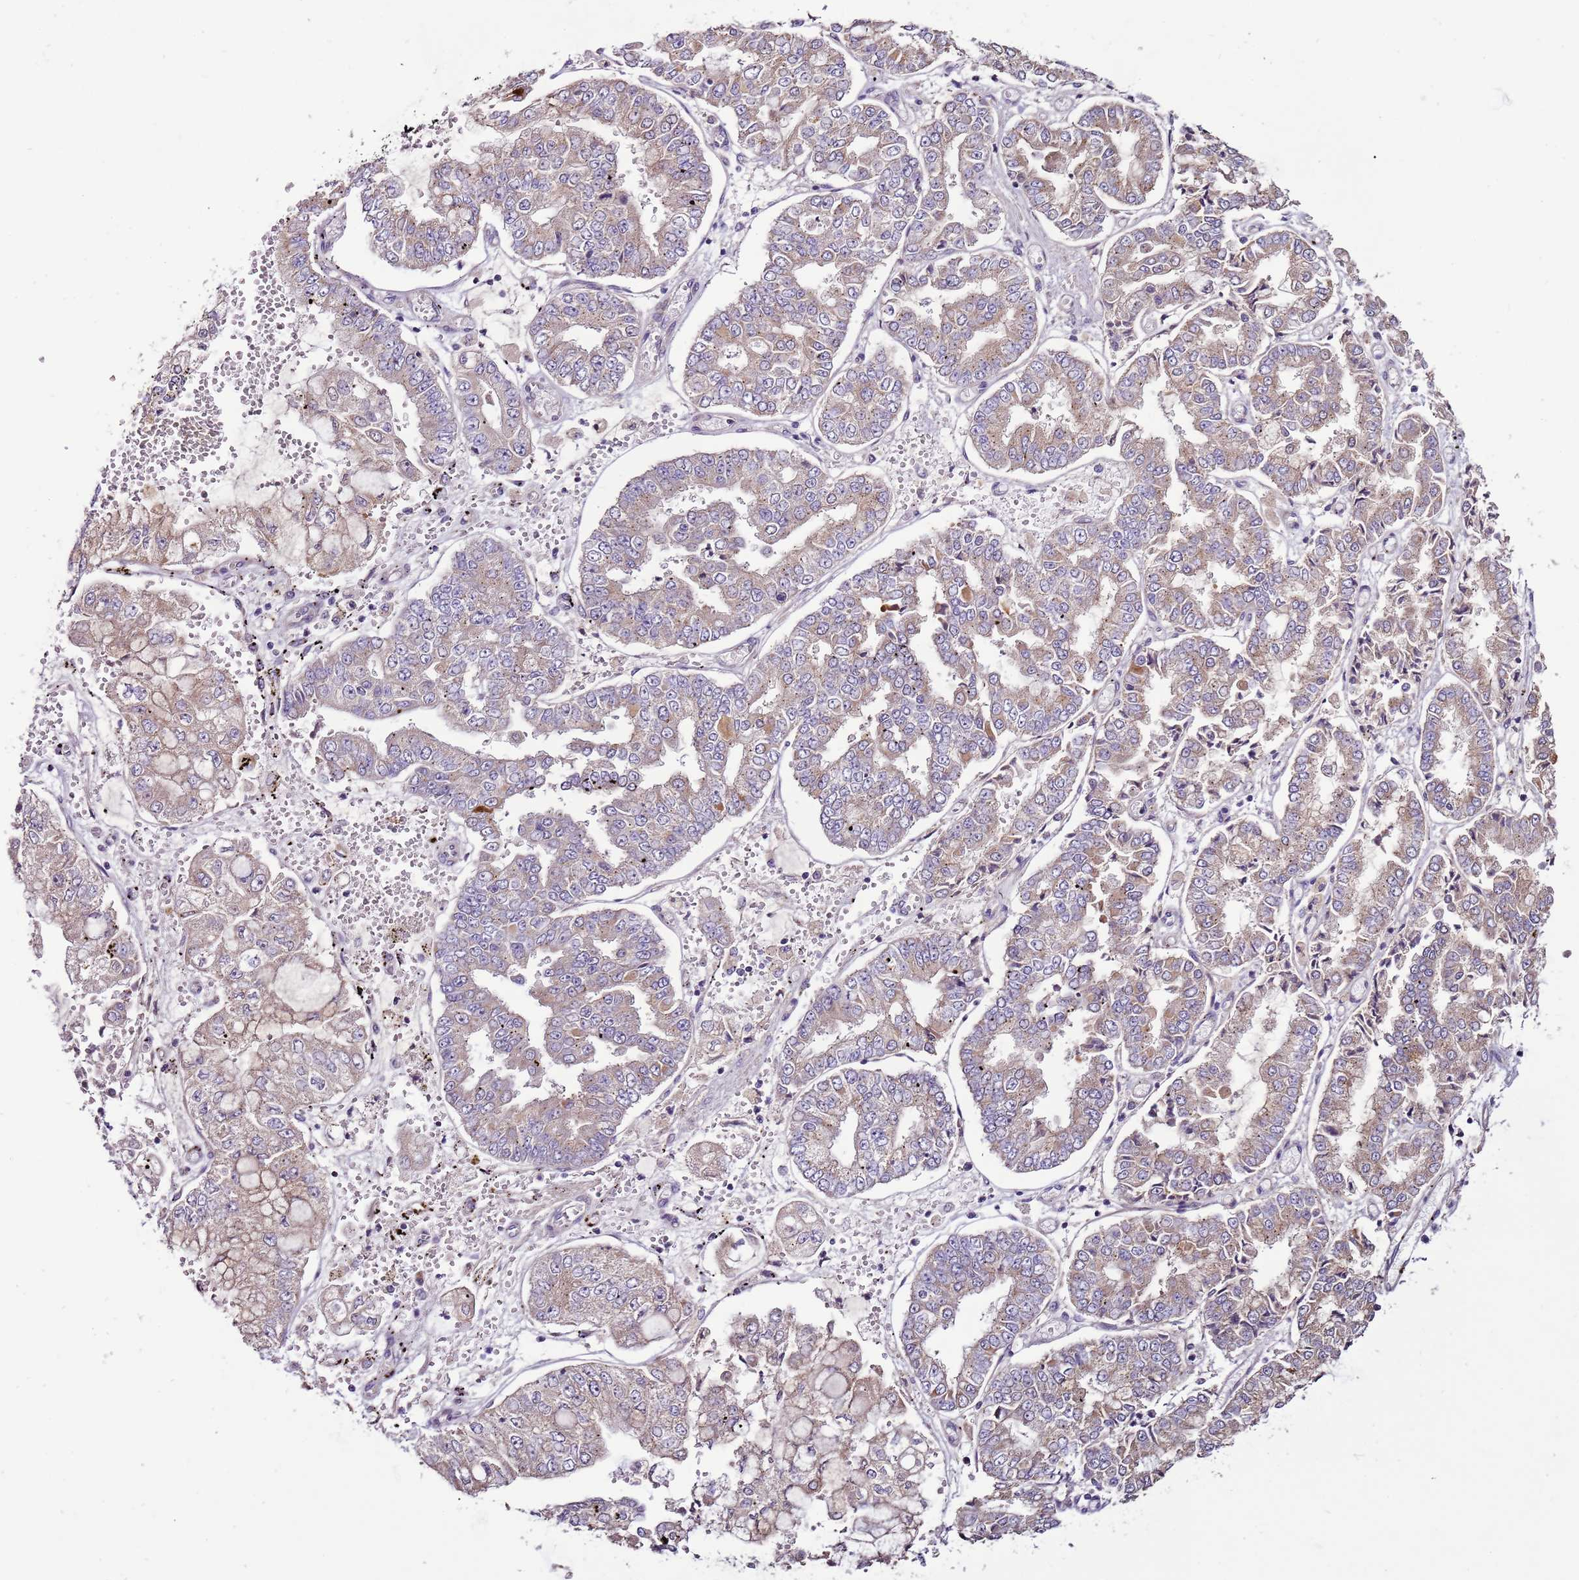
{"staining": {"intensity": "moderate", "quantity": ">75%", "location": "cytoplasmic/membranous"}, "tissue": "stomach cancer", "cell_type": "Tumor cells", "image_type": "cancer", "snomed": [{"axis": "morphology", "description": "Adenocarcinoma, NOS"}, {"axis": "topography", "description": "Stomach"}], "caption": "The immunohistochemical stain highlights moderate cytoplasmic/membranous positivity in tumor cells of stomach cancer (adenocarcinoma) tissue. The staining is performed using DAB brown chromogen to label protein expression. The nuclei are counter-stained blue using hematoxylin.", "gene": "FAM20A", "patient": {"sex": "male", "age": 76}}